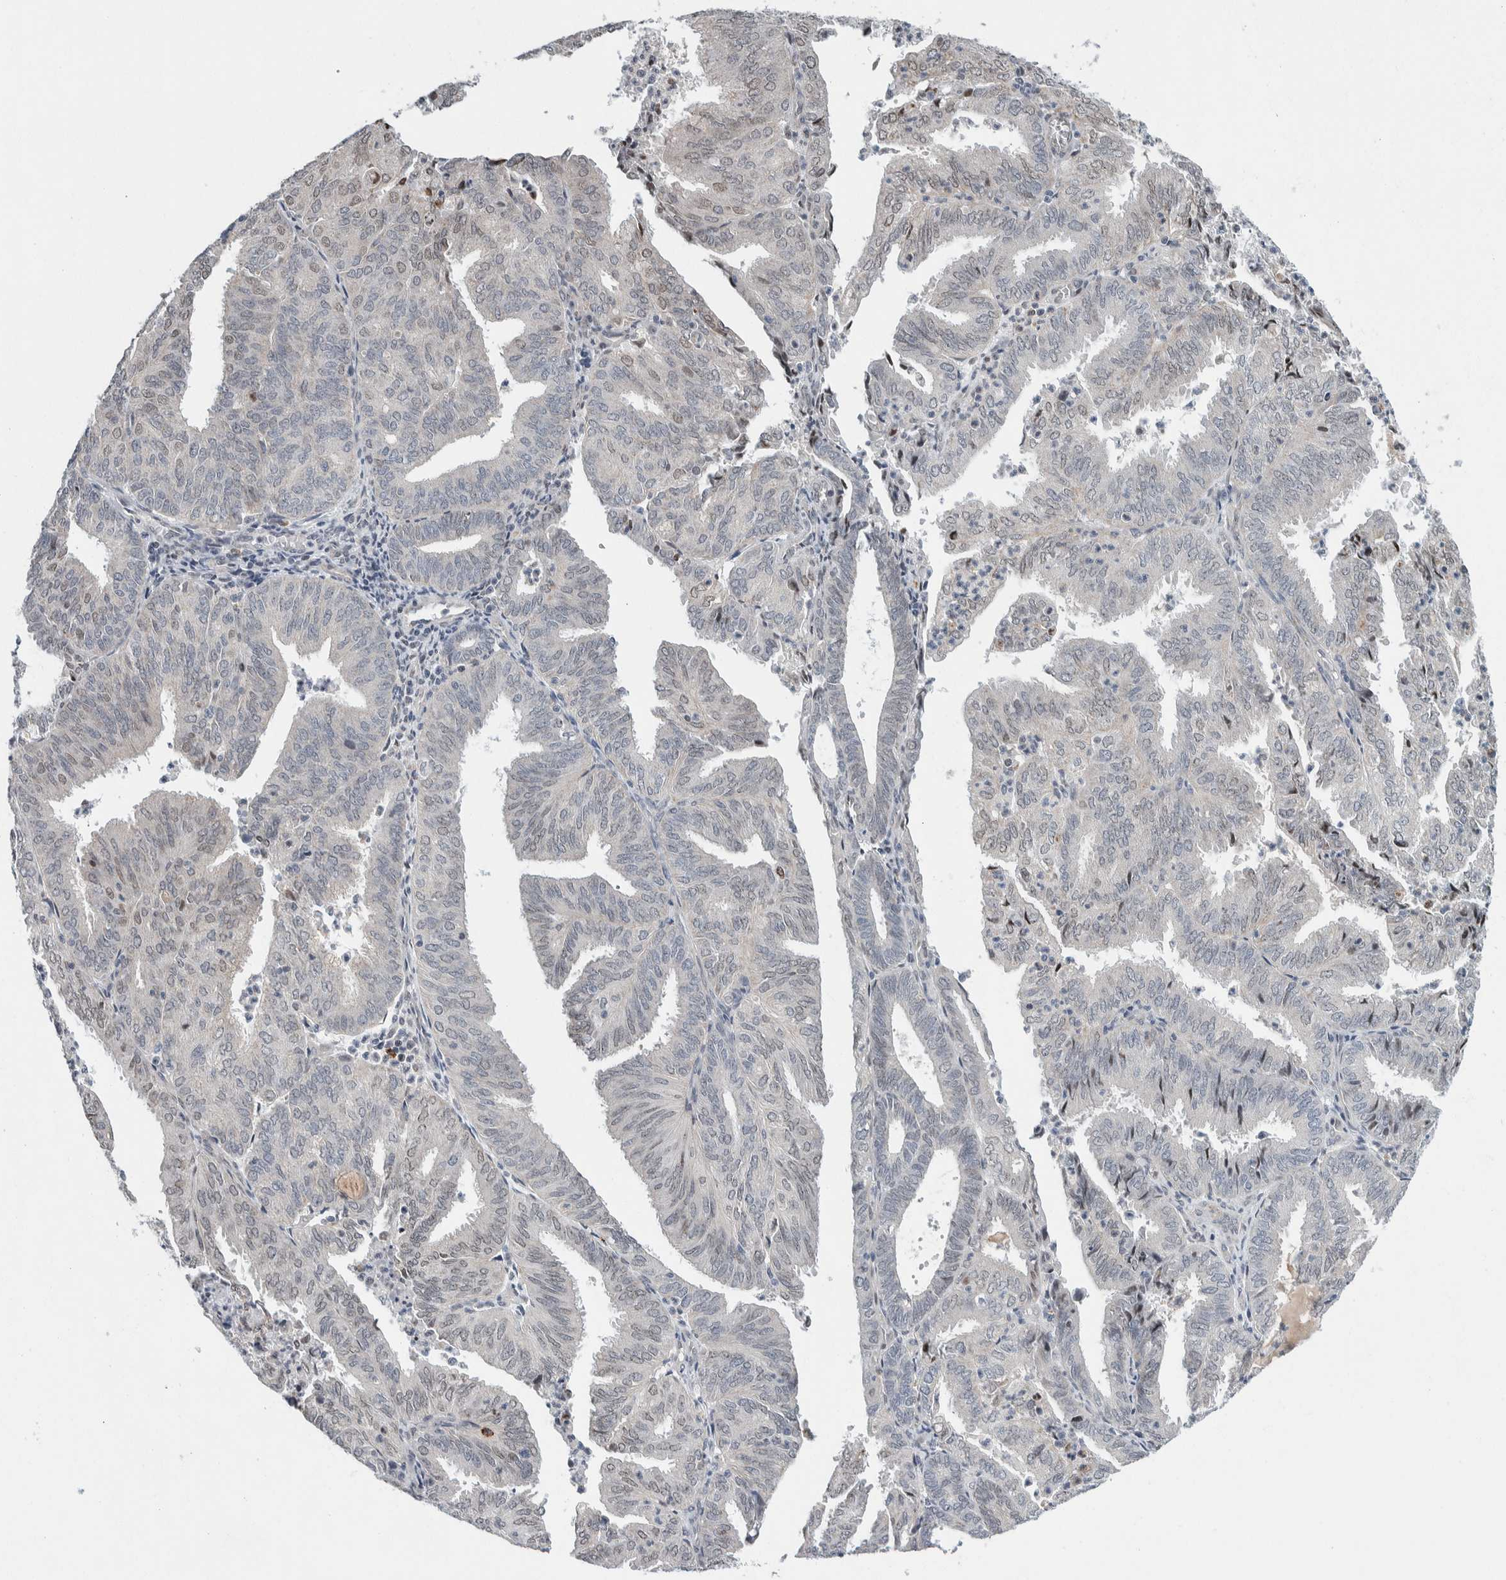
{"staining": {"intensity": "weak", "quantity": "25%-75%", "location": "nuclear"}, "tissue": "endometrial cancer", "cell_type": "Tumor cells", "image_type": "cancer", "snomed": [{"axis": "morphology", "description": "Adenocarcinoma, NOS"}, {"axis": "topography", "description": "Uterus"}], "caption": "Tumor cells exhibit weak nuclear expression in about 25%-75% of cells in adenocarcinoma (endometrial). The protein is stained brown, and the nuclei are stained in blue (DAB (3,3'-diaminobenzidine) IHC with brightfield microscopy, high magnification).", "gene": "NEUROD1", "patient": {"sex": "female", "age": 60}}